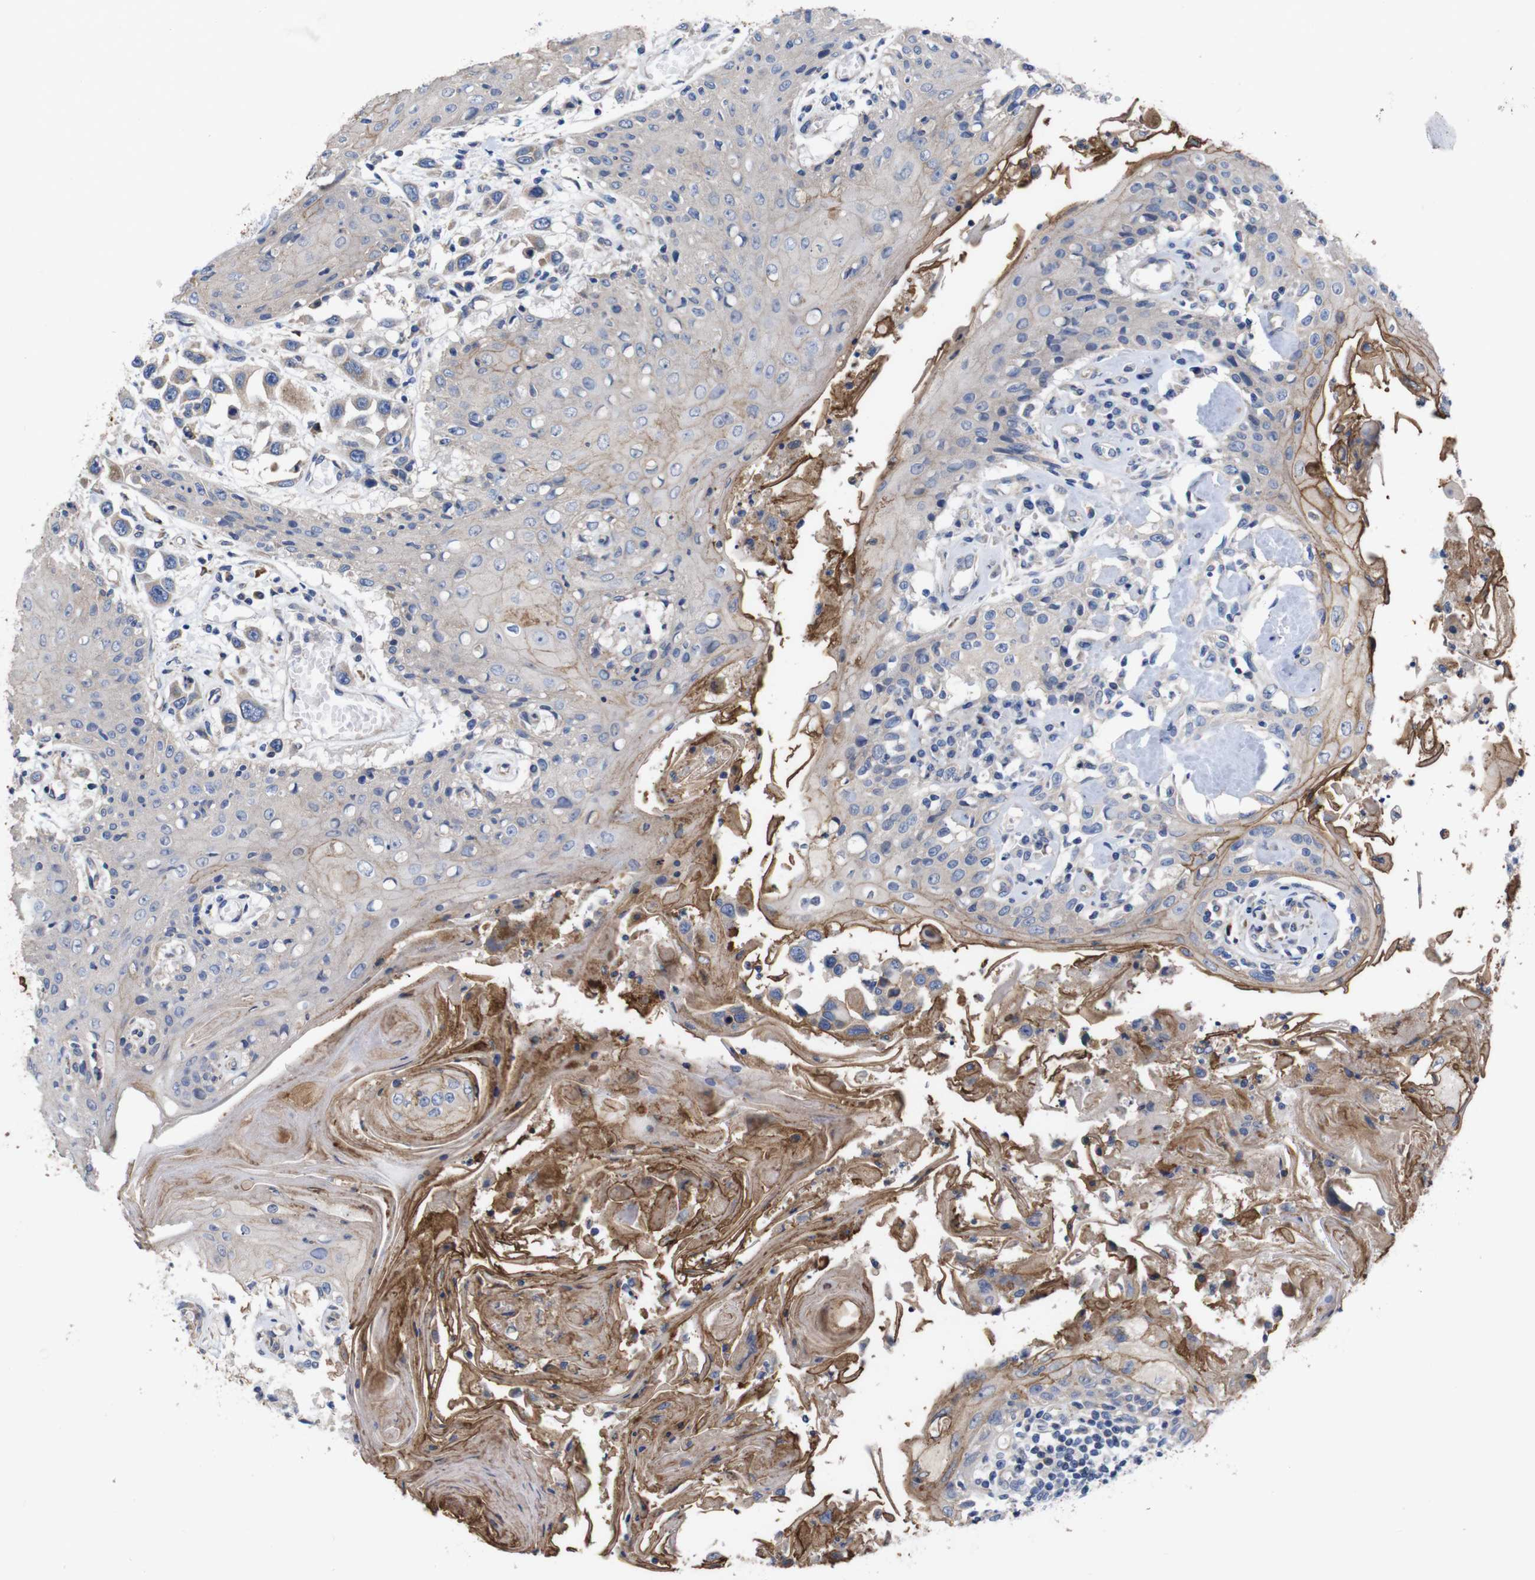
{"staining": {"intensity": "moderate", "quantity": "<25%", "location": "cytoplasmic/membranous"}, "tissue": "head and neck cancer", "cell_type": "Tumor cells", "image_type": "cancer", "snomed": [{"axis": "morphology", "description": "Squamous cell carcinoma, NOS"}, {"axis": "topography", "description": "Oral tissue"}, {"axis": "topography", "description": "Head-Neck"}], "caption": "Head and neck cancer (squamous cell carcinoma) stained with DAB (3,3'-diaminobenzidine) immunohistochemistry (IHC) reveals low levels of moderate cytoplasmic/membranous staining in about <25% of tumor cells. (IHC, brightfield microscopy, high magnification).", "gene": "USH1C", "patient": {"sex": "female", "age": 76}}